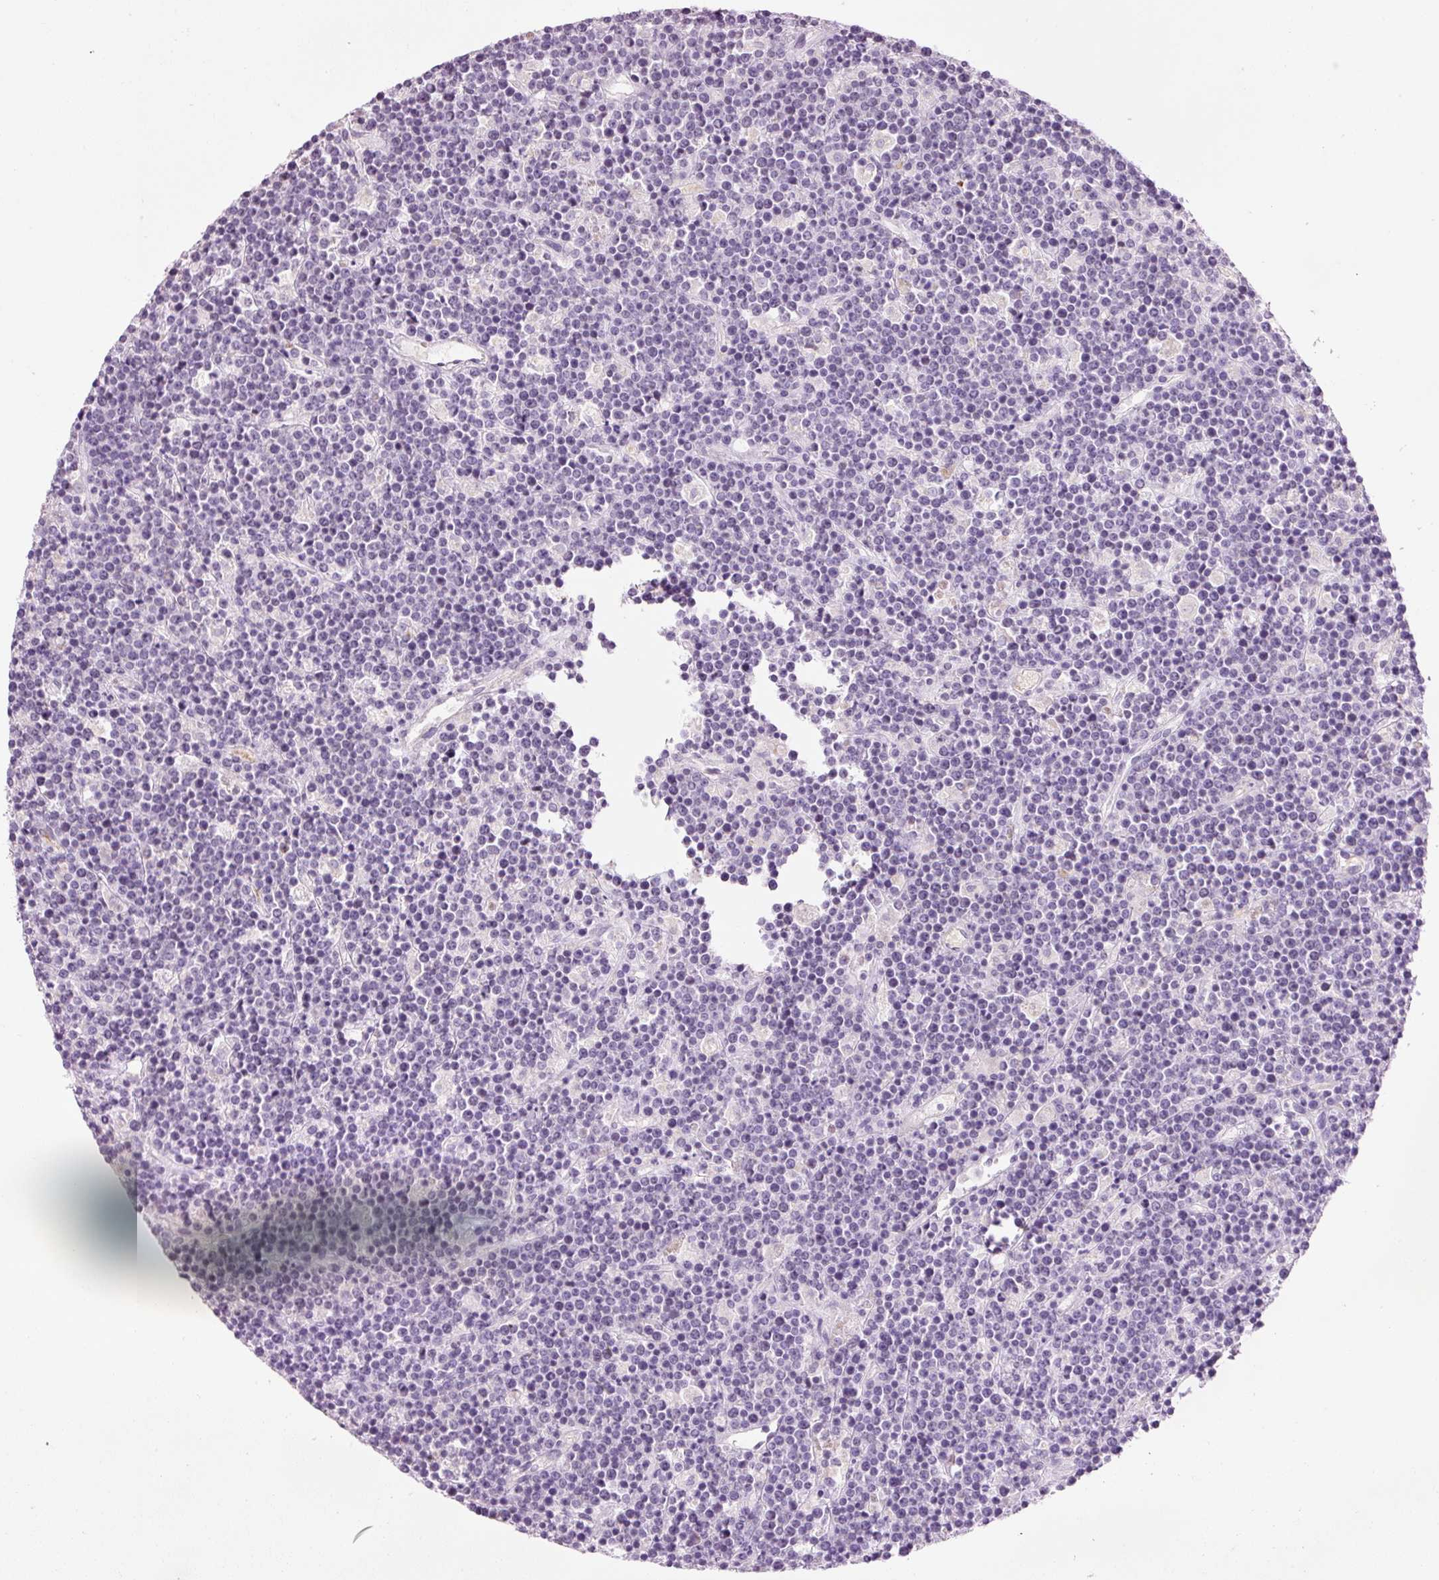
{"staining": {"intensity": "negative", "quantity": "none", "location": "none"}, "tissue": "lymphoma", "cell_type": "Tumor cells", "image_type": "cancer", "snomed": [{"axis": "morphology", "description": "Malignant lymphoma, non-Hodgkin's type, High grade"}, {"axis": "topography", "description": "Ovary"}], "caption": "Immunohistochemistry (IHC) photomicrograph of neoplastic tissue: lymphoma stained with DAB reveals no significant protein expression in tumor cells.", "gene": "DHRS11", "patient": {"sex": "female", "age": 56}}